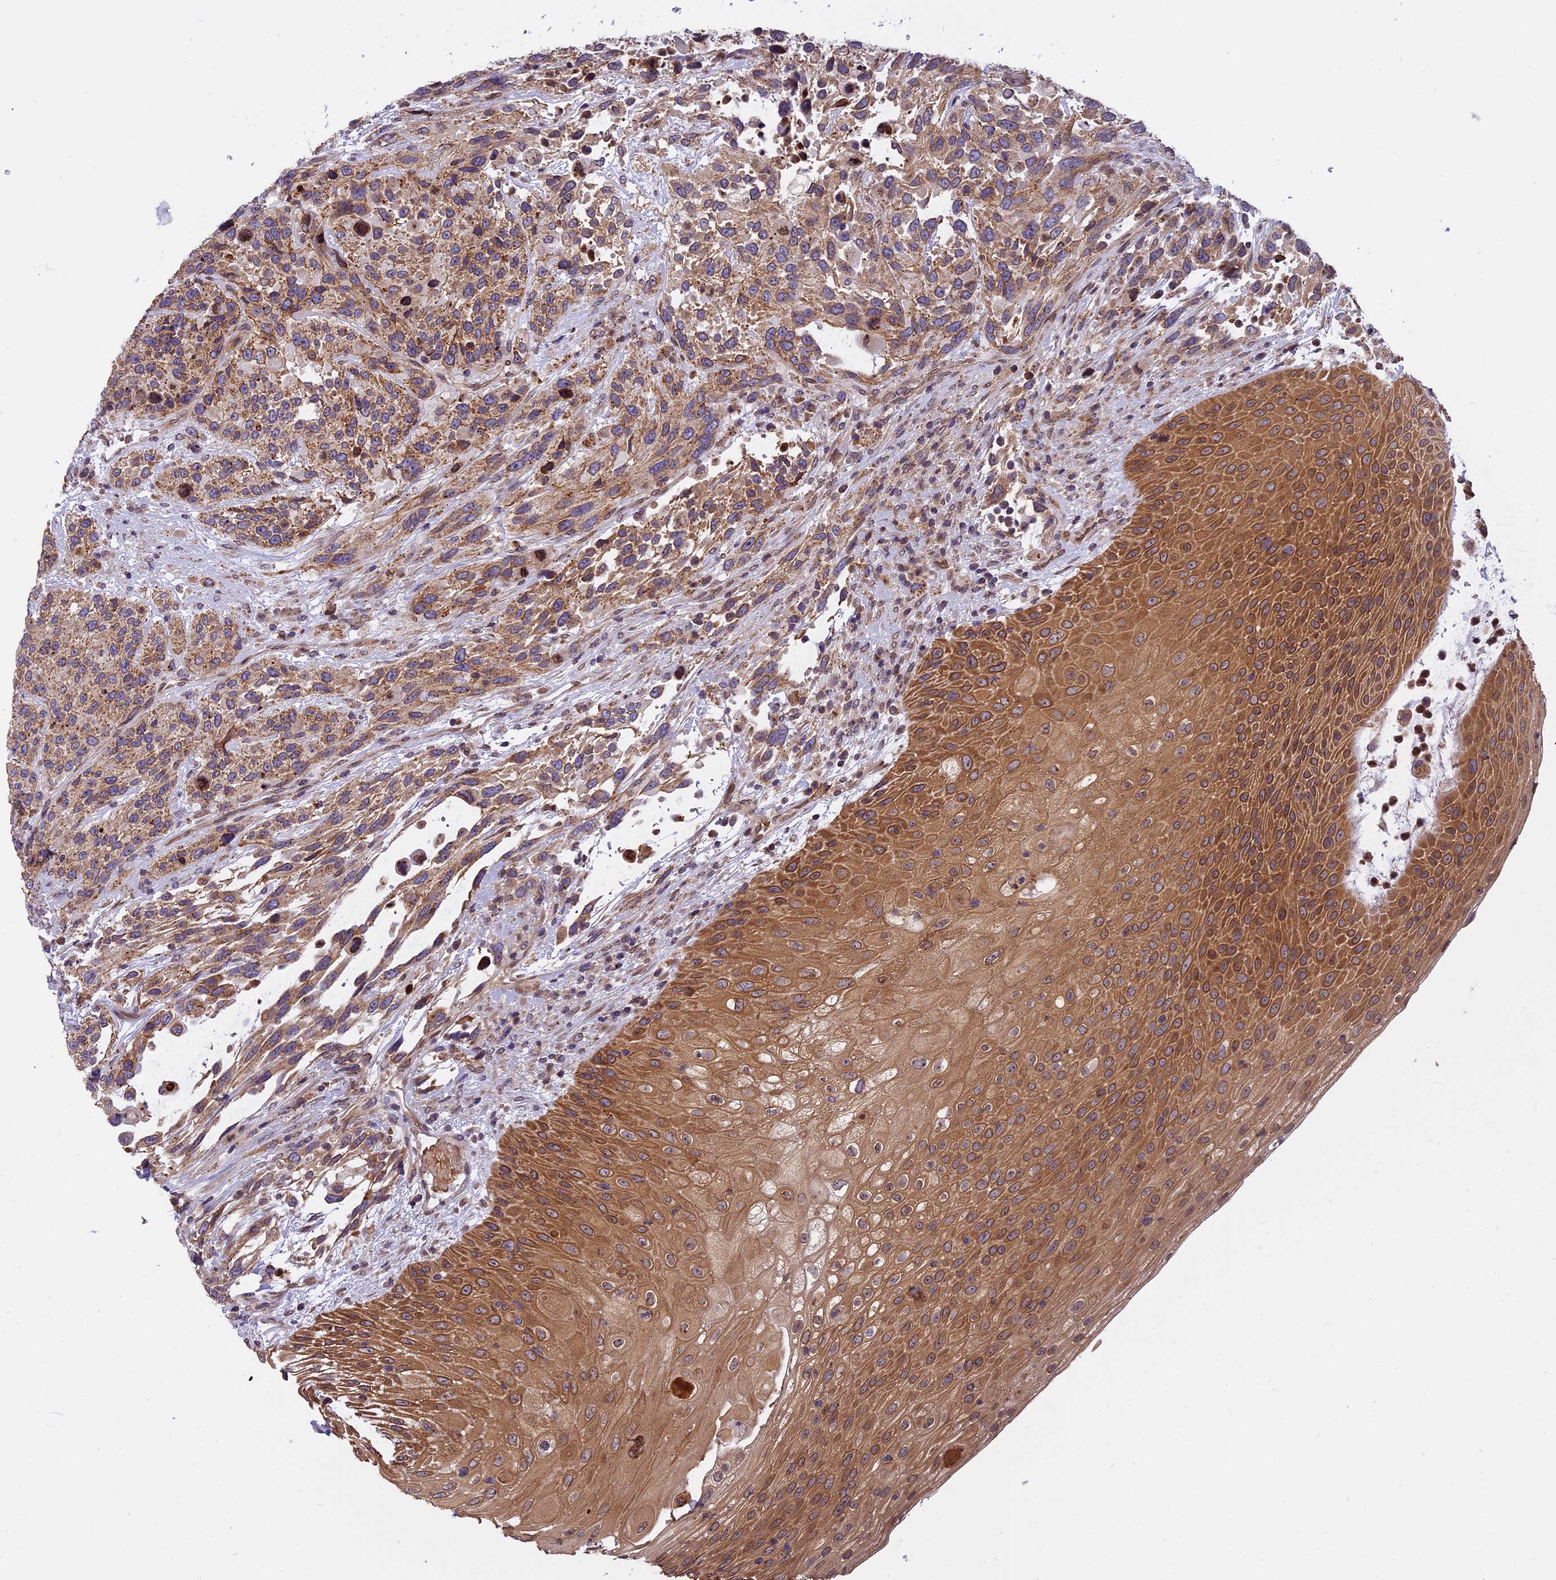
{"staining": {"intensity": "moderate", "quantity": ">75%", "location": "cytoplasmic/membranous"}, "tissue": "urothelial cancer", "cell_type": "Tumor cells", "image_type": "cancer", "snomed": [{"axis": "morphology", "description": "Urothelial carcinoma, High grade"}, {"axis": "topography", "description": "Urinary bladder"}], "caption": "DAB (3,3'-diaminobenzidine) immunohistochemical staining of human high-grade urothelial carcinoma demonstrates moderate cytoplasmic/membranous protein positivity in approximately >75% of tumor cells. (IHC, brightfield microscopy, high magnification).", "gene": "CHMP2A", "patient": {"sex": "female", "age": 70}}